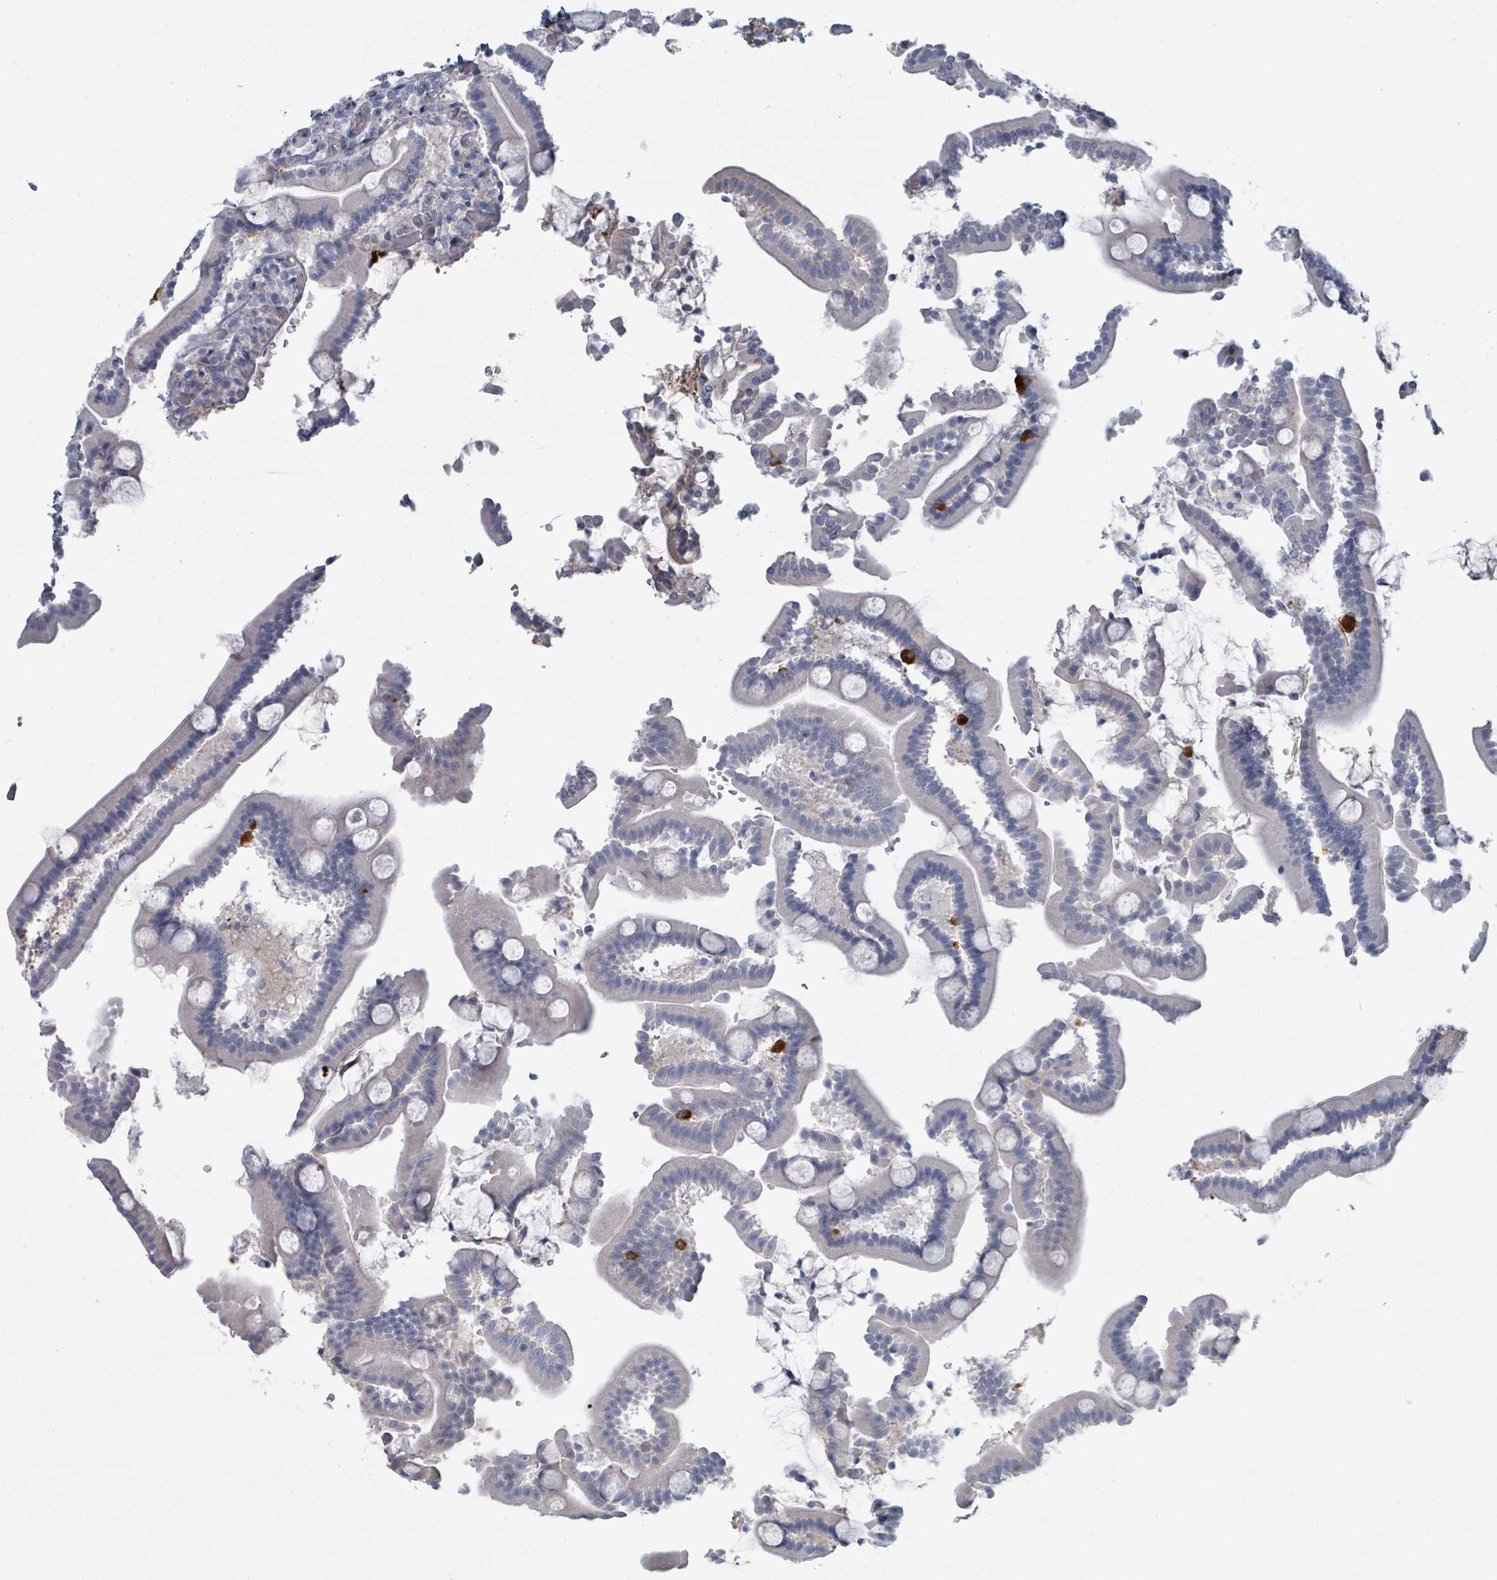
{"staining": {"intensity": "negative", "quantity": "none", "location": "none"}, "tissue": "duodenum", "cell_type": "Glandular cells", "image_type": "normal", "snomed": [{"axis": "morphology", "description": "Normal tissue, NOS"}, {"axis": "topography", "description": "Duodenum"}], "caption": "High power microscopy micrograph of an immunohistochemistry histopathology image of unremarkable duodenum, revealing no significant staining in glandular cells. Nuclei are stained in blue.", "gene": "SLC25A45", "patient": {"sex": "male", "age": 55}}